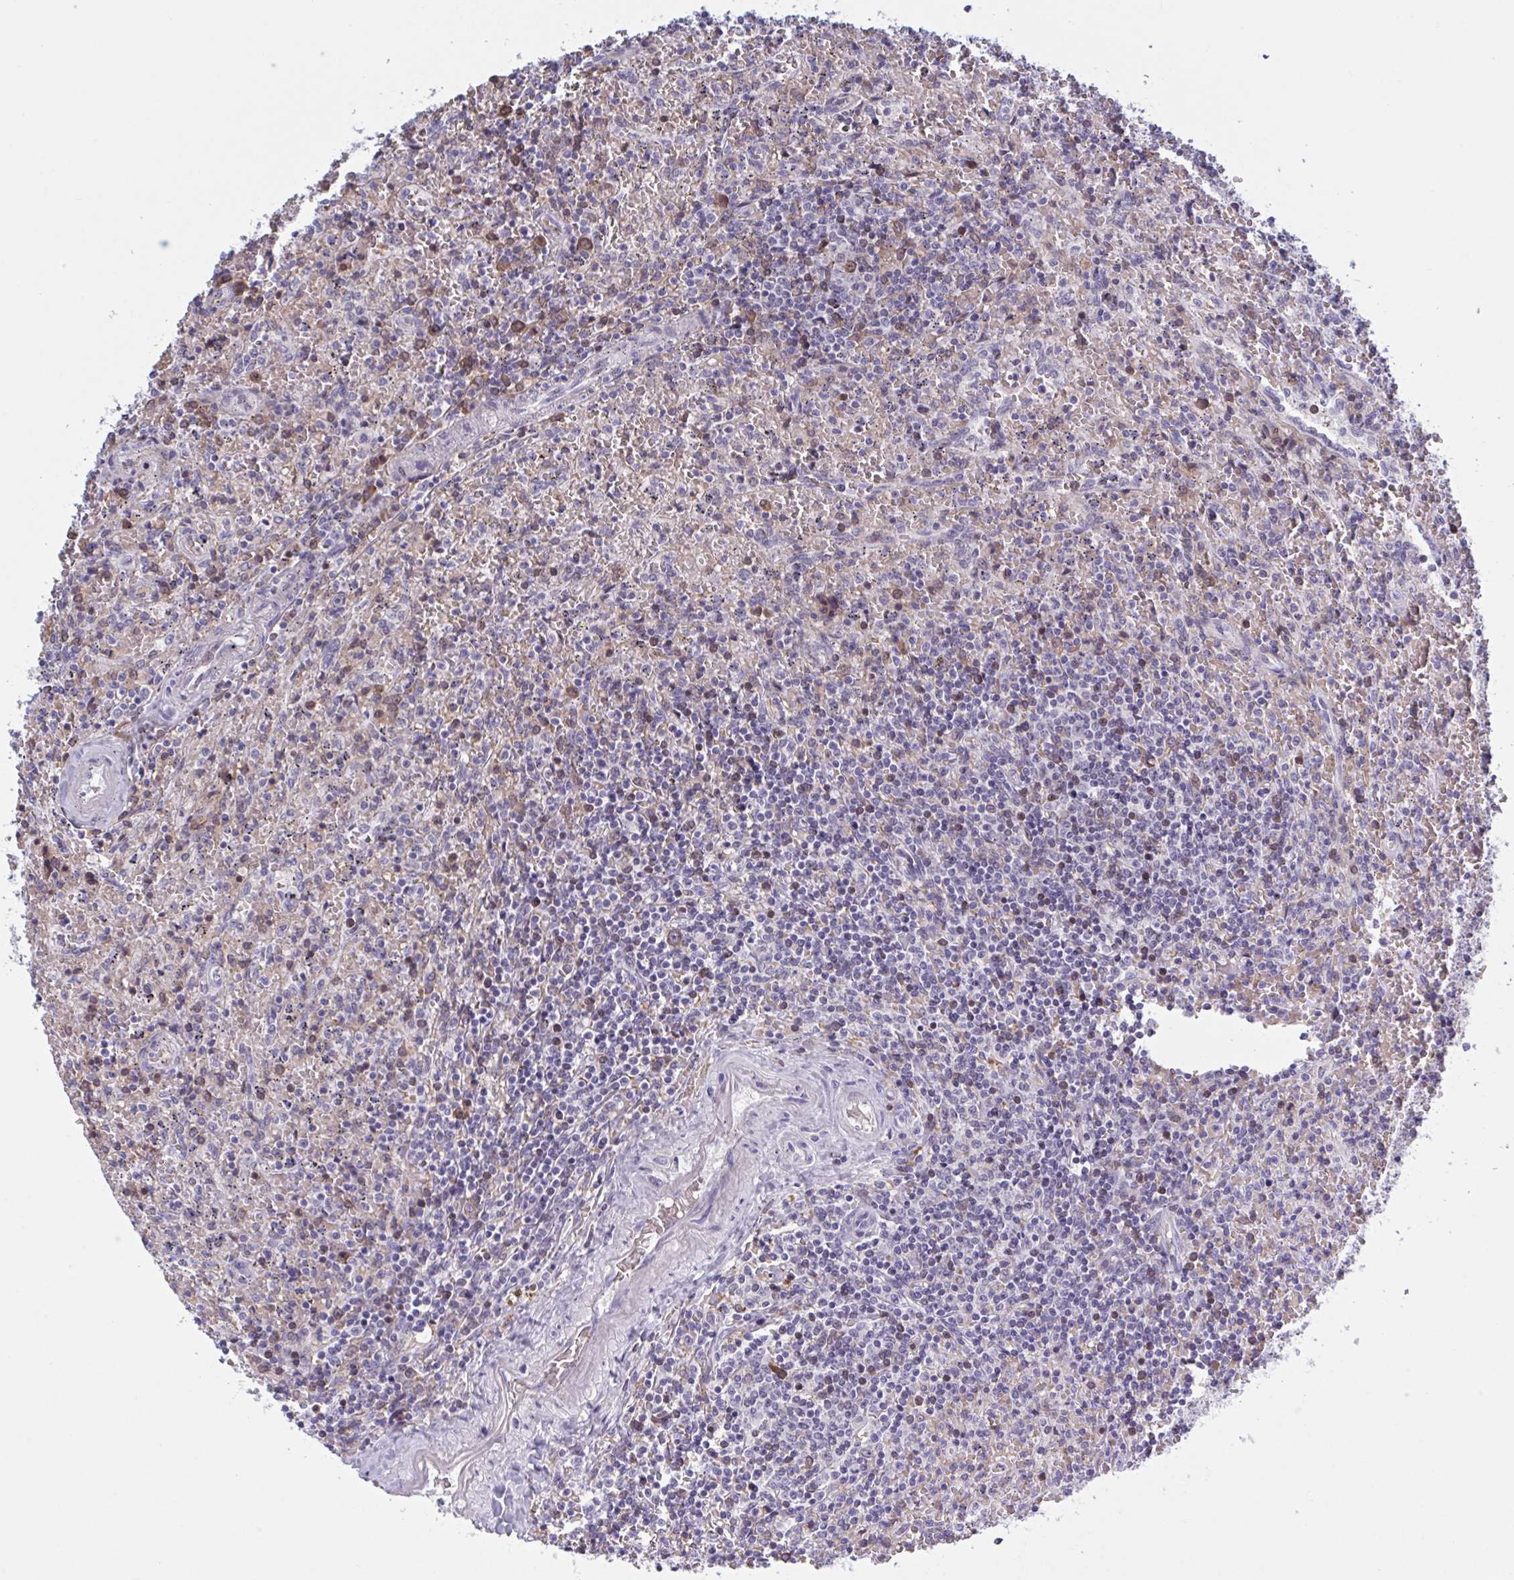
{"staining": {"intensity": "negative", "quantity": "none", "location": "none"}, "tissue": "lymphoma", "cell_type": "Tumor cells", "image_type": "cancer", "snomed": [{"axis": "morphology", "description": "Malignant lymphoma, non-Hodgkin's type, Low grade"}, {"axis": "topography", "description": "Spleen"}], "caption": "An immunohistochemistry image of lymphoma is shown. There is no staining in tumor cells of lymphoma.", "gene": "HSD11B2", "patient": {"sex": "female", "age": 64}}